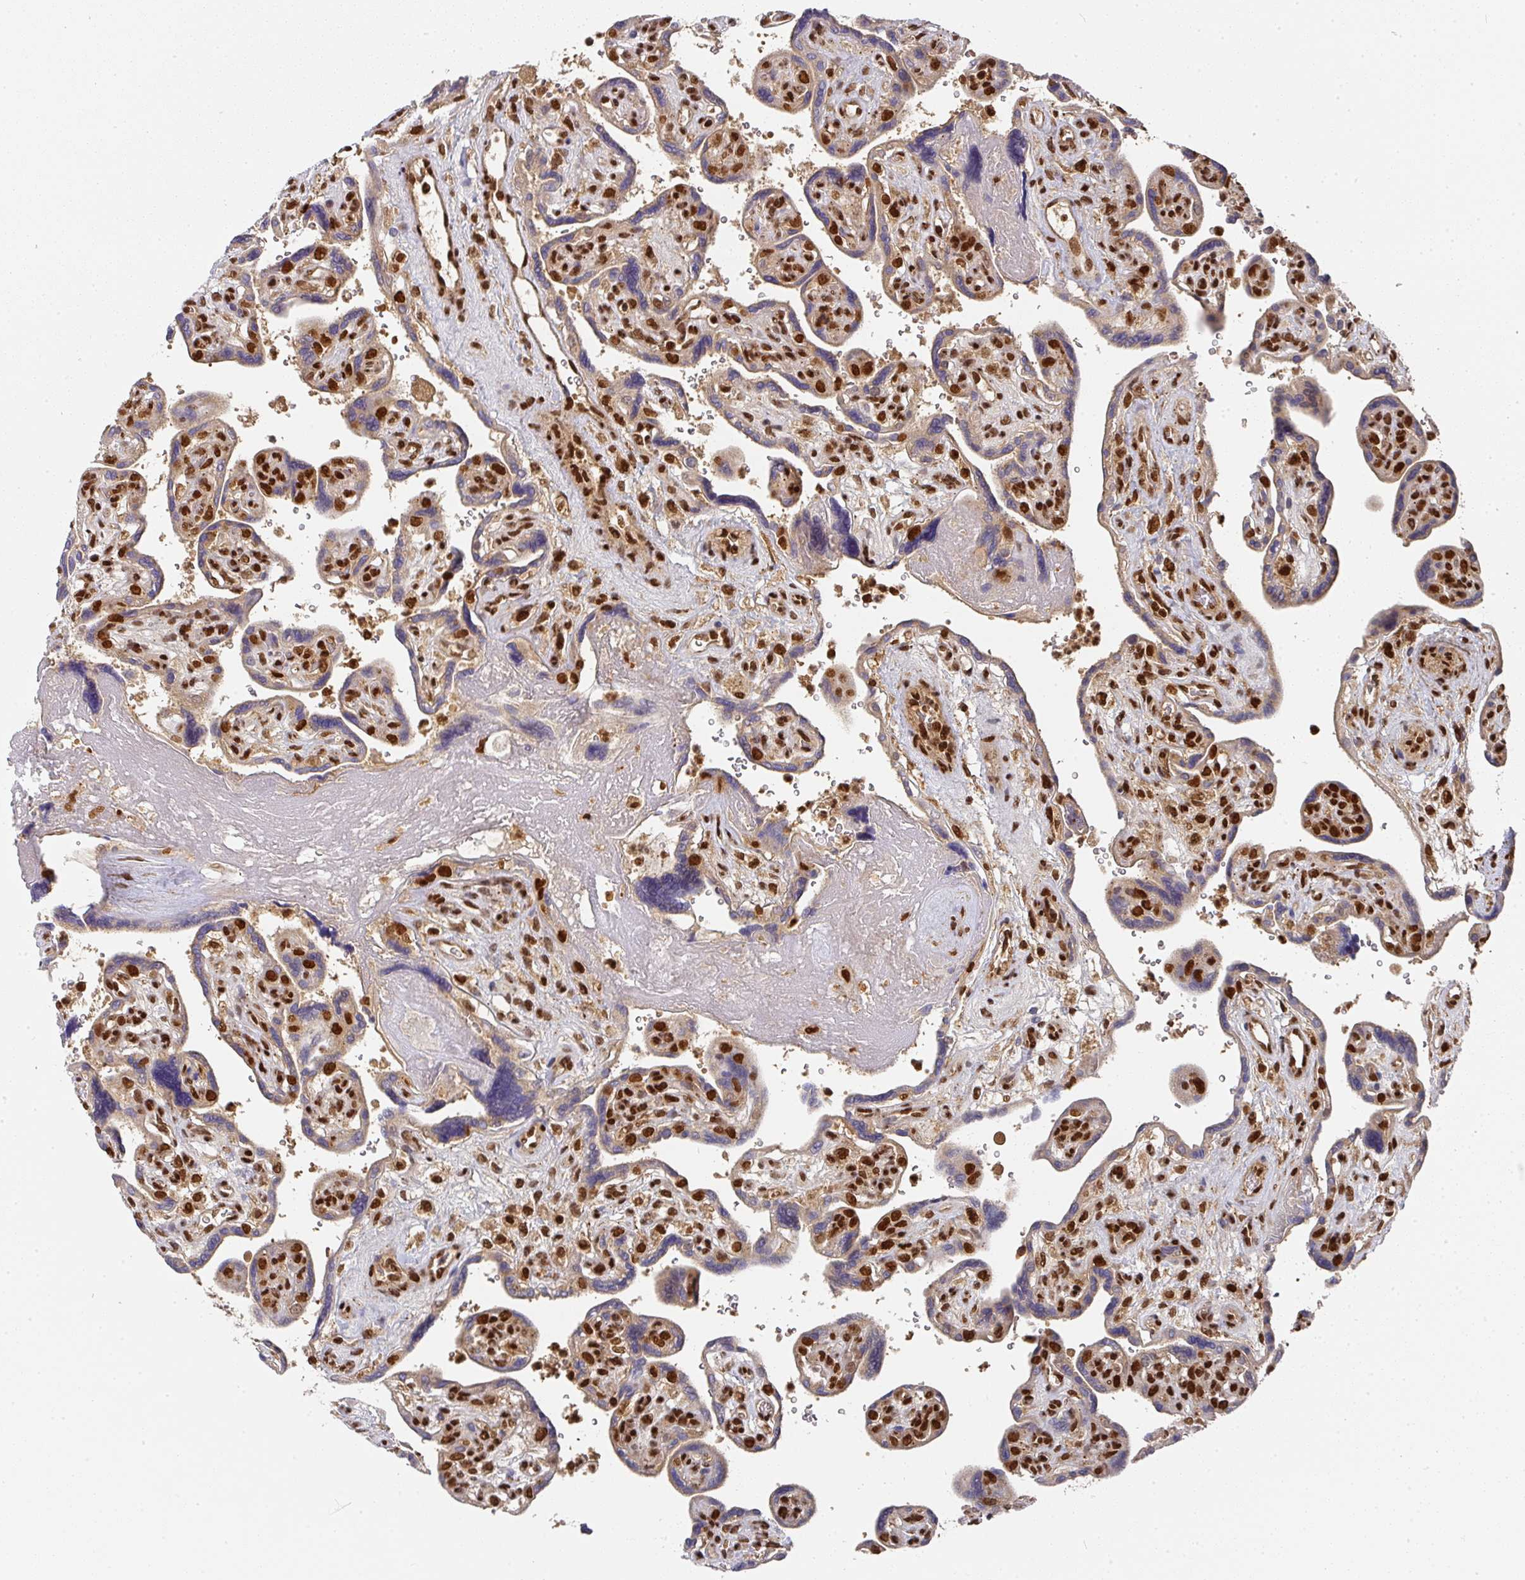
{"staining": {"intensity": "strong", "quantity": ">75%", "location": "nuclear"}, "tissue": "placenta", "cell_type": "Decidual cells", "image_type": "normal", "snomed": [{"axis": "morphology", "description": "Normal tissue, NOS"}, {"axis": "topography", "description": "Placenta"}], "caption": "Approximately >75% of decidual cells in normal human placenta exhibit strong nuclear protein positivity as visualized by brown immunohistochemical staining.", "gene": "DIDO1", "patient": {"sex": "female", "age": 39}}